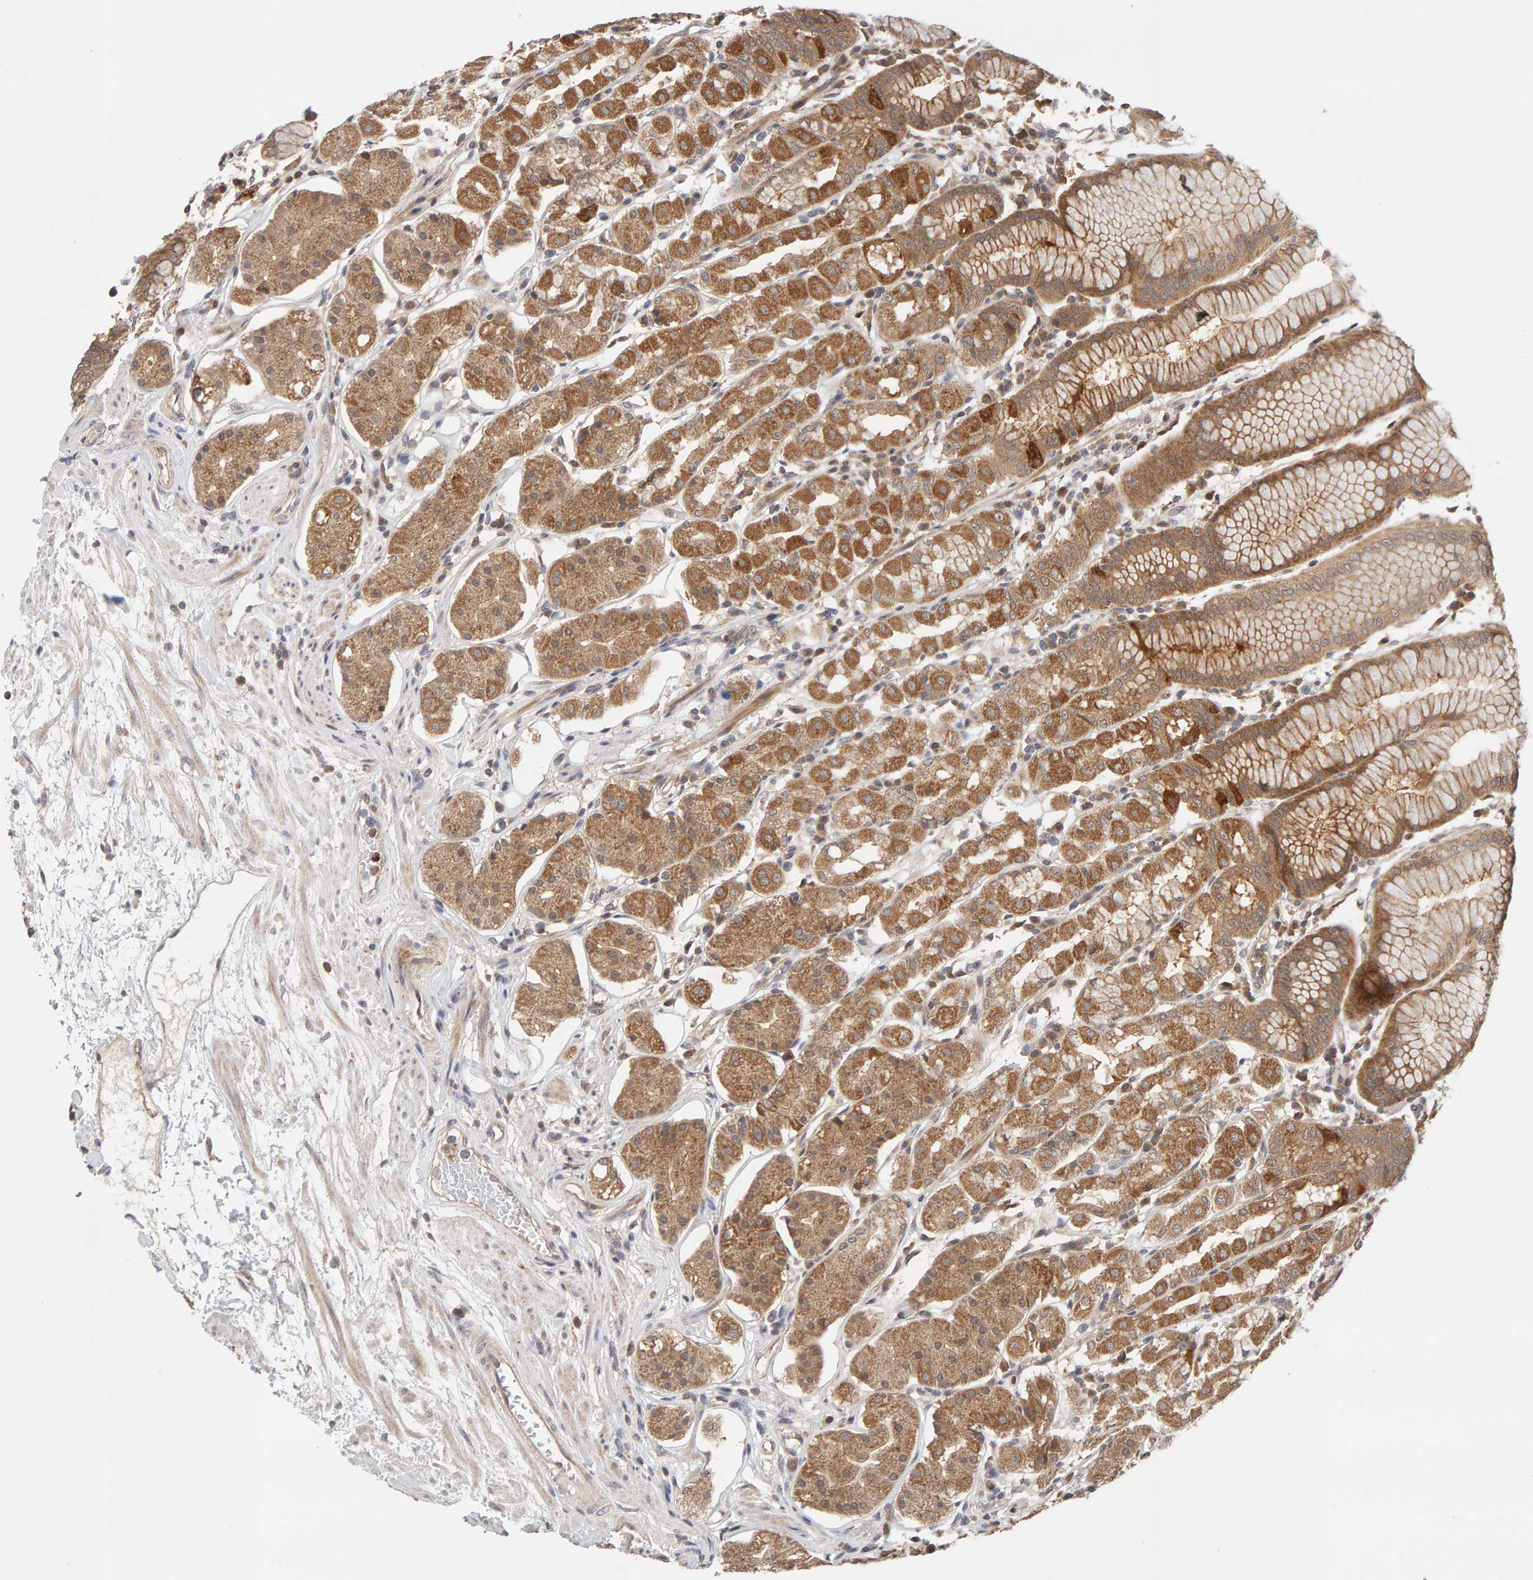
{"staining": {"intensity": "moderate", "quantity": ">75%", "location": "cytoplasmic/membranous"}, "tissue": "stomach", "cell_type": "Glandular cells", "image_type": "normal", "snomed": [{"axis": "morphology", "description": "Normal tissue, NOS"}, {"axis": "topography", "description": "Stomach"}, {"axis": "topography", "description": "Stomach, lower"}], "caption": "Protein analysis of benign stomach displays moderate cytoplasmic/membranous expression in approximately >75% of glandular cells.", "gene": "DNAJC7", "patient": {"sex": "female", "age": 56}}